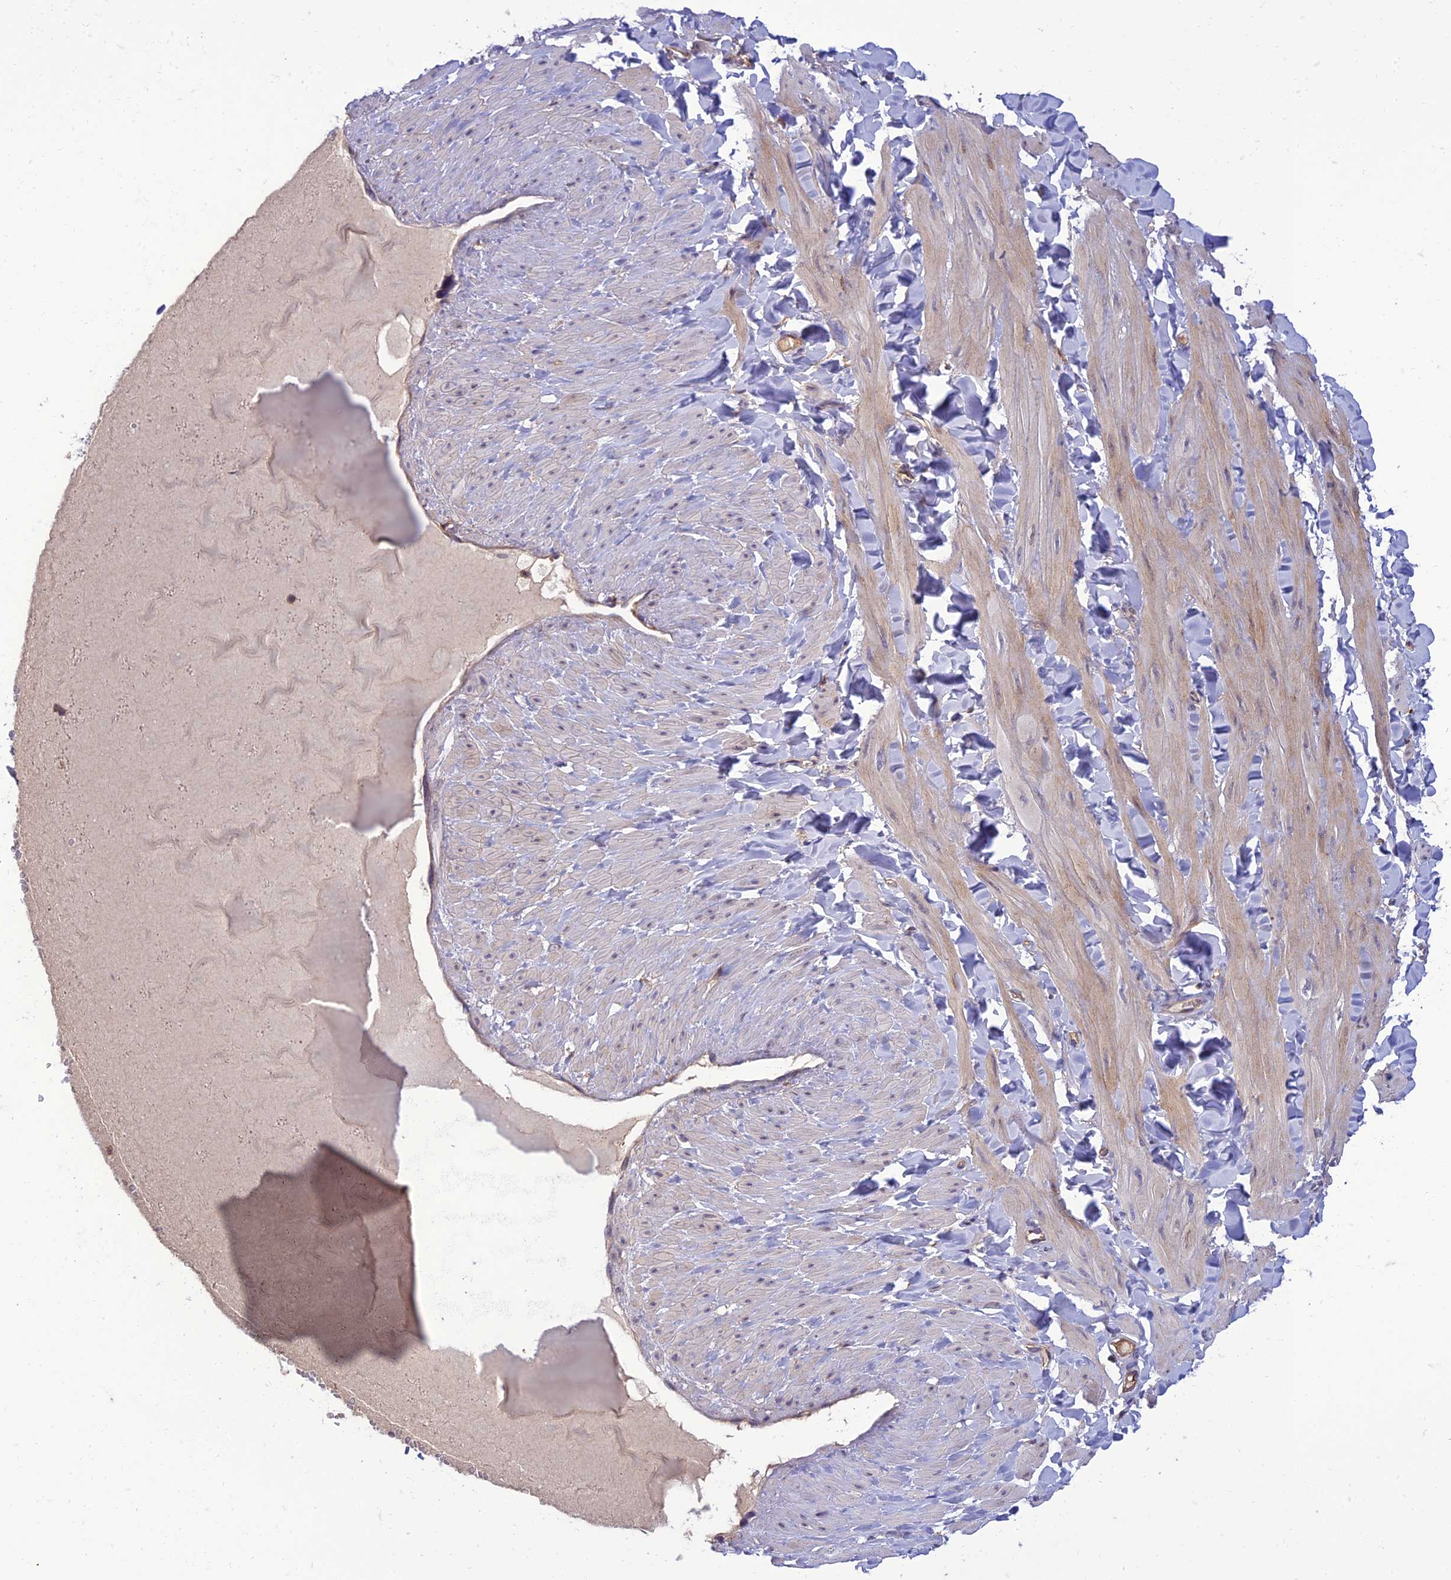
{"staining": {"intensity": "negative", "quantity": "none", "location": "none"}, "tissue": "soft tissue", "cell_type": "Fibroblasts", "image_type": "normal", "snomed": [{"axis": "morphology", "description": "Normal tissue, NOS"}, {"axis": "topography", "description": "Adipose tissue"}, {"axis": "topography", "description": "Vascular tissue"}, {"axis": "topography", "description": "Peripheral nerve tissue"}], "caption": "The immunohistochemistry image has no significant positivity in fibroblasts of soft tissue.", "gene": "IRAK3", "patient": {"sex": "male", "age": 25}}